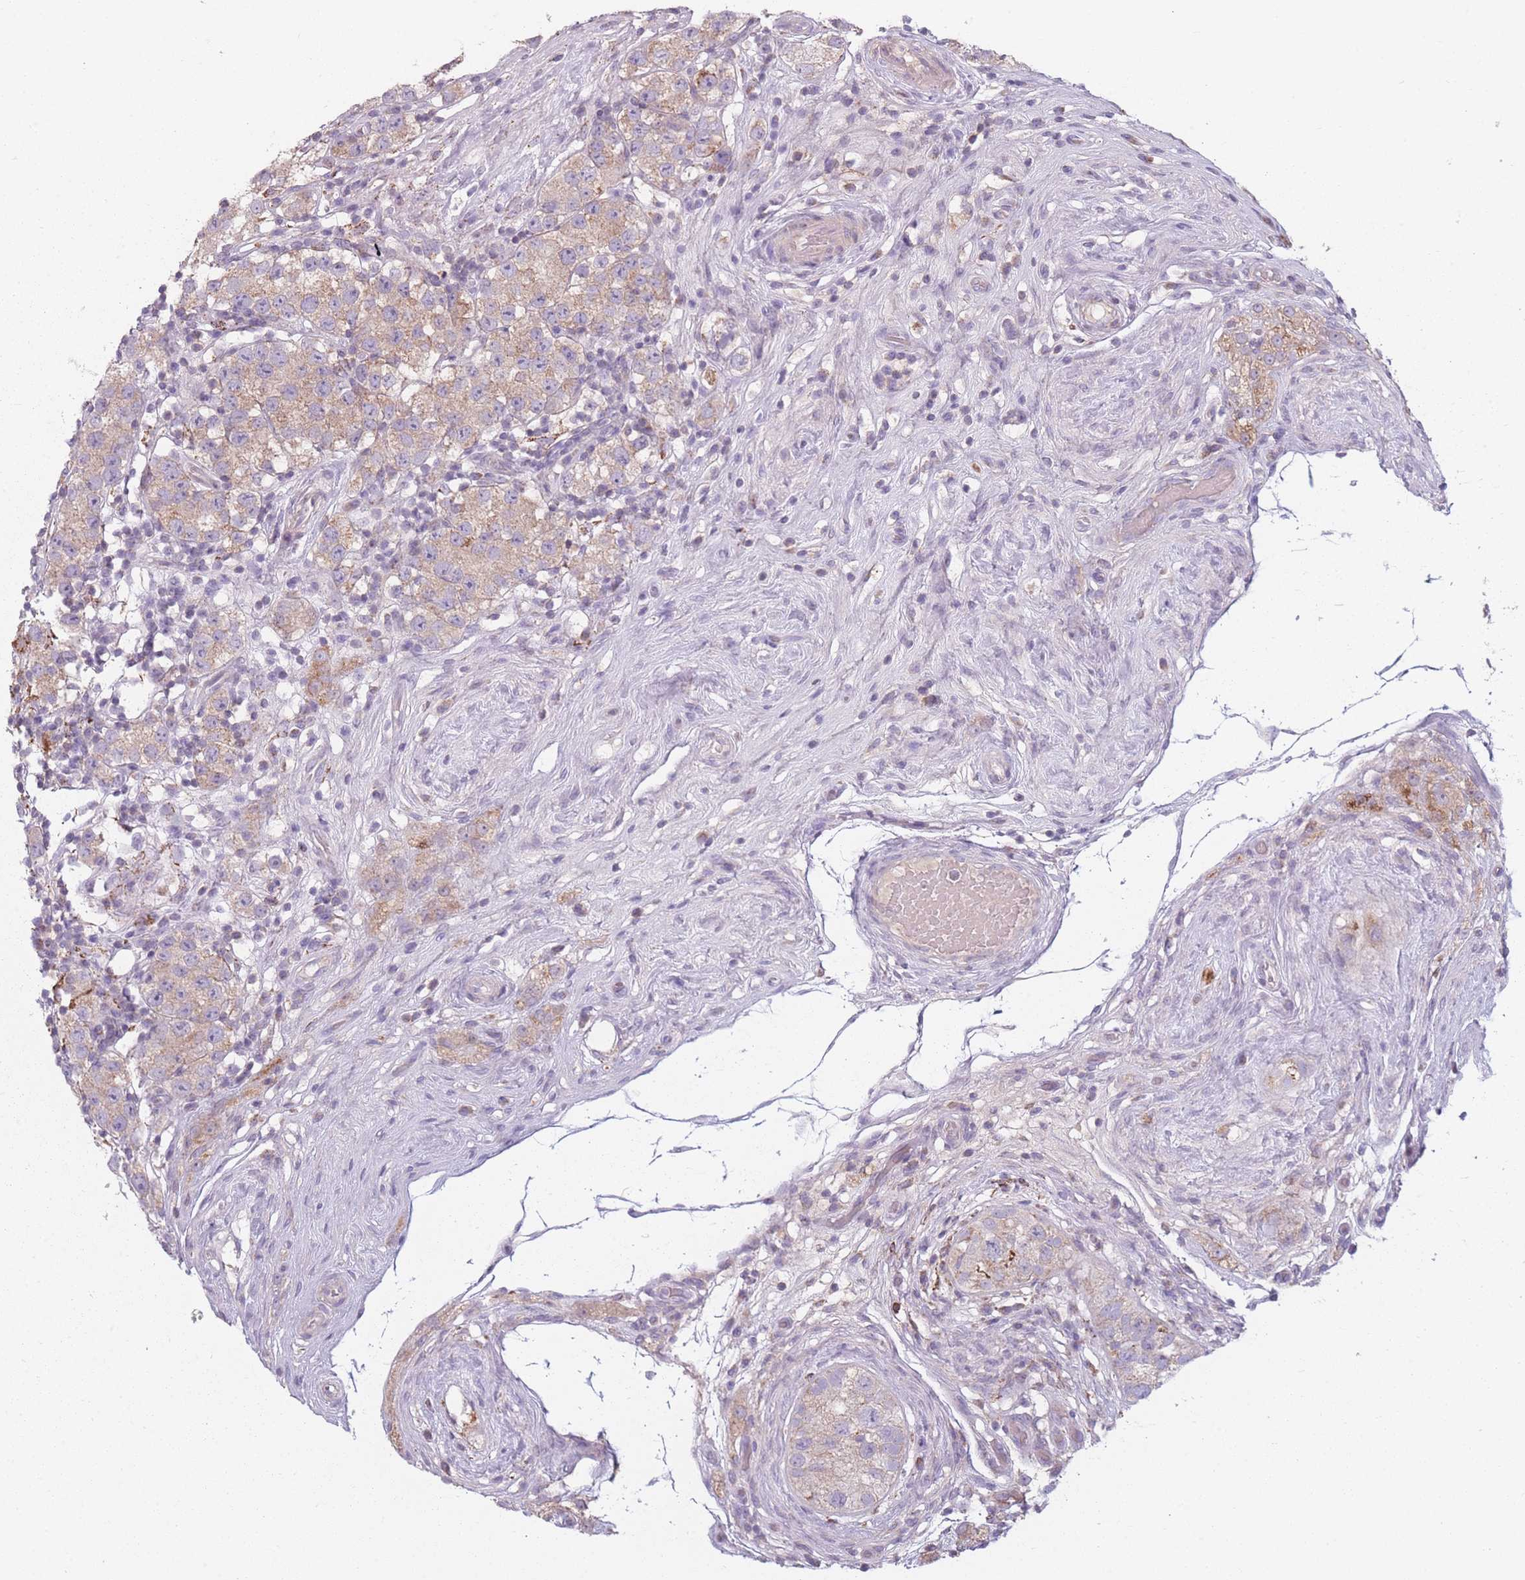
{"staining": {"intensity": "weak", "quantity": ">75%", "location": "cytoplasmic/membranous"}, "tissue": "testis cancer", "cell_type": "Tumor cells", "image_type": "cancer", "snomed": [{"axis": "morphology", "description": "Seminoma, NOS"}, {"axis": "topography", "description": "Testis"}], "caption": "There is low levels of weak cytoplasmic/membranous expression in tumor cells of seminoma (testis), as demonstrated by immunohistochemical staining (brown color).", "gene": "PEX11B", "patient": {"sex": "male", "age": 34}}